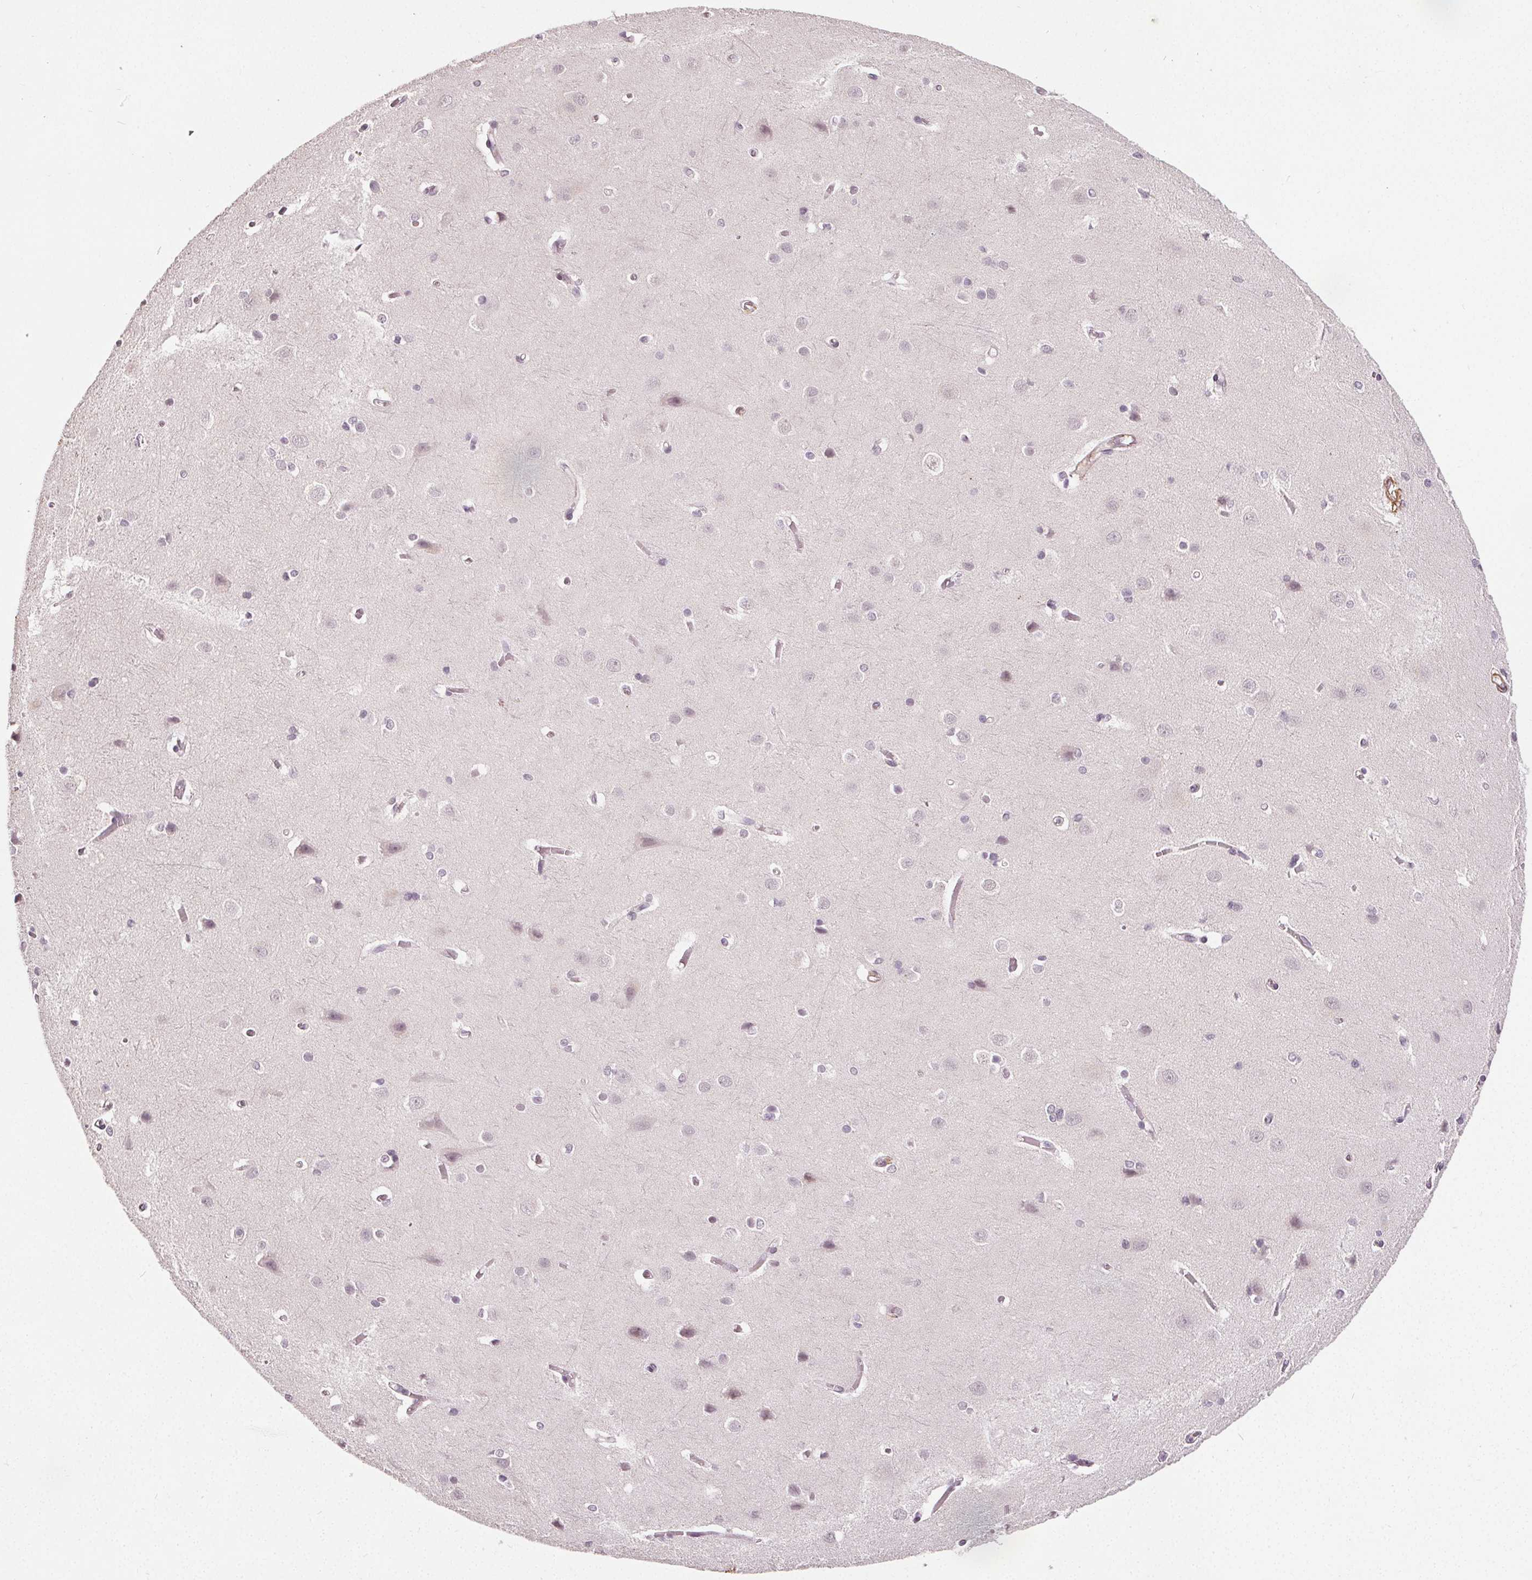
{"staining": {"intensity": "moderate", "quantity": "25%-75%", "location": "cytoplasmic/membranous"}, "tissue": "cerebral cortex", "cell_type": "Endothelial cells", "image_type": "normal", "snomed": [{"axis": "morphology", "description": "Normal tissue, NOS"}, {"axis": "topography", "description": "Cerebral cortex"}], "caption": "Protein staining of unremarkable cerebral cortex demonstrates moderate cytoplasmic/membranous positivity in approximately 25%-75% of endothelial cells. Using DAB (brown) and hematoxylin (blue) stains, captured at high magnification using brightfield microscopy.", "gene": "PKP1", "patient": {"sex": "male", "age": 37}}